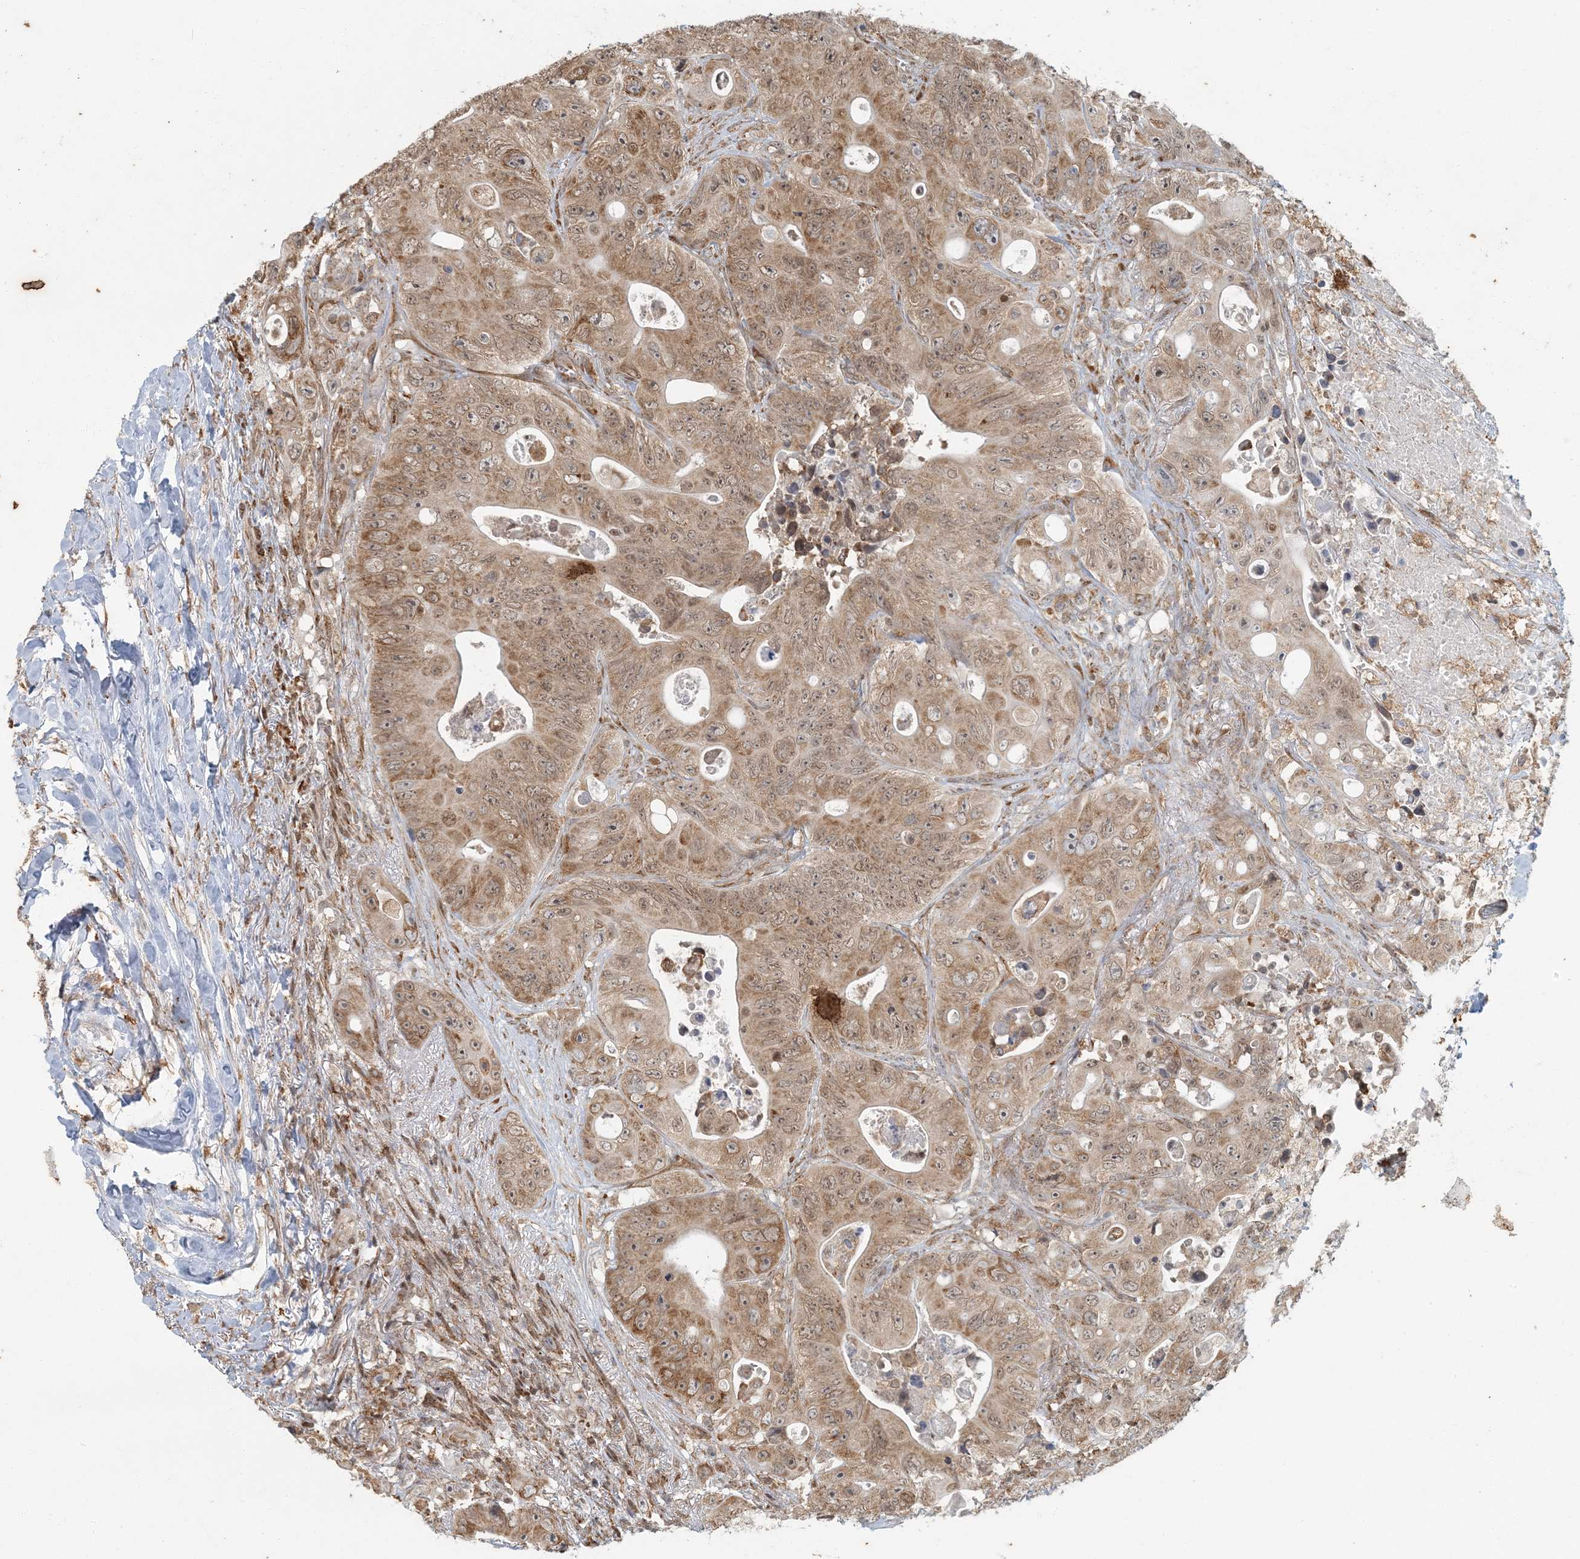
{"staining": {"intensity": "moderate", "quantity": ">75%", "location": "cytoplasmic/membranous,nuclear"}, "tissue": "colorectal cancer", "cell_type": "Tumor cells", "image_type": "cancer", "snomed": [{"axis": "morphology", "description": "Adenocarcinoma, NOS"}, {"axis": "topography", "description": "Colon"}], "caption": "Immunohistochemical staining of human colorectal cancer exhibits medium levels of moderate cytoplasmic/membranous and nuclear positivity in approximately >75% of tumor cells.", "gene": "AK9", "patient": {"sex": "female", "age": 46}}